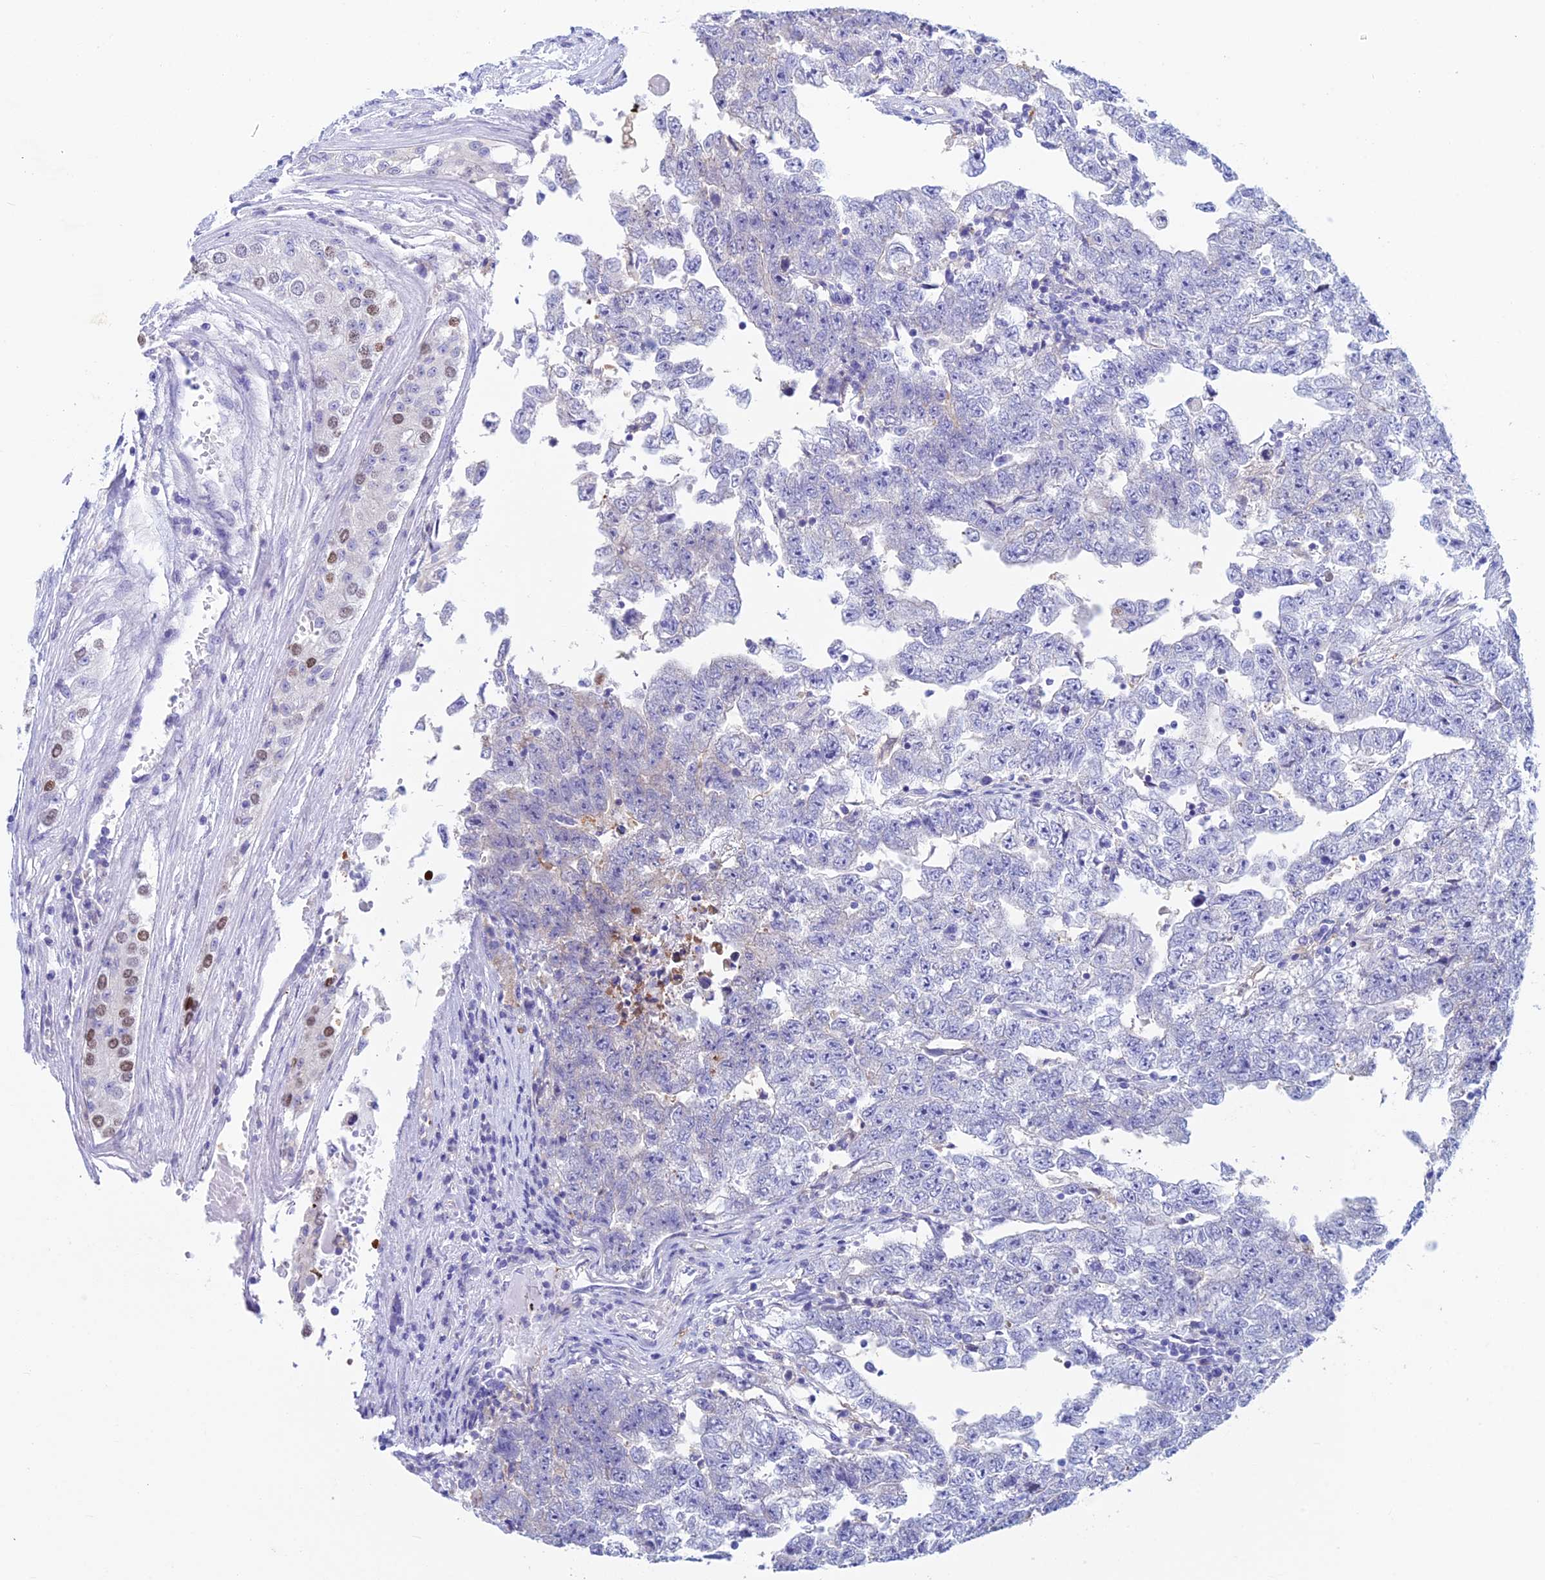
{"staining": {"intensity": "negative", "quantity": "none", "location": "none"}, "tissue": "testis cancer", "cell_type": "Tumor cells", "image_type": "cancer", "snomed": [{"axis": "morphology", "description": "Carcinoma, Embryonal, NOS"}, {"axis": "topography", "description": "Testis"}], "caption": "IHC photomicrograph of neoplastic tissue: embryonal carcinoma (testis) stained with DAB (3,3'-diaminobenzidine) demonstrates no significant protein staining in tumor cells. The staining is performed using DAB brown chromogen with nuclei counter-stained in using hematoxylin.", "gene": "KCNK17", "patient": {"sex": "male", "age": 25}}